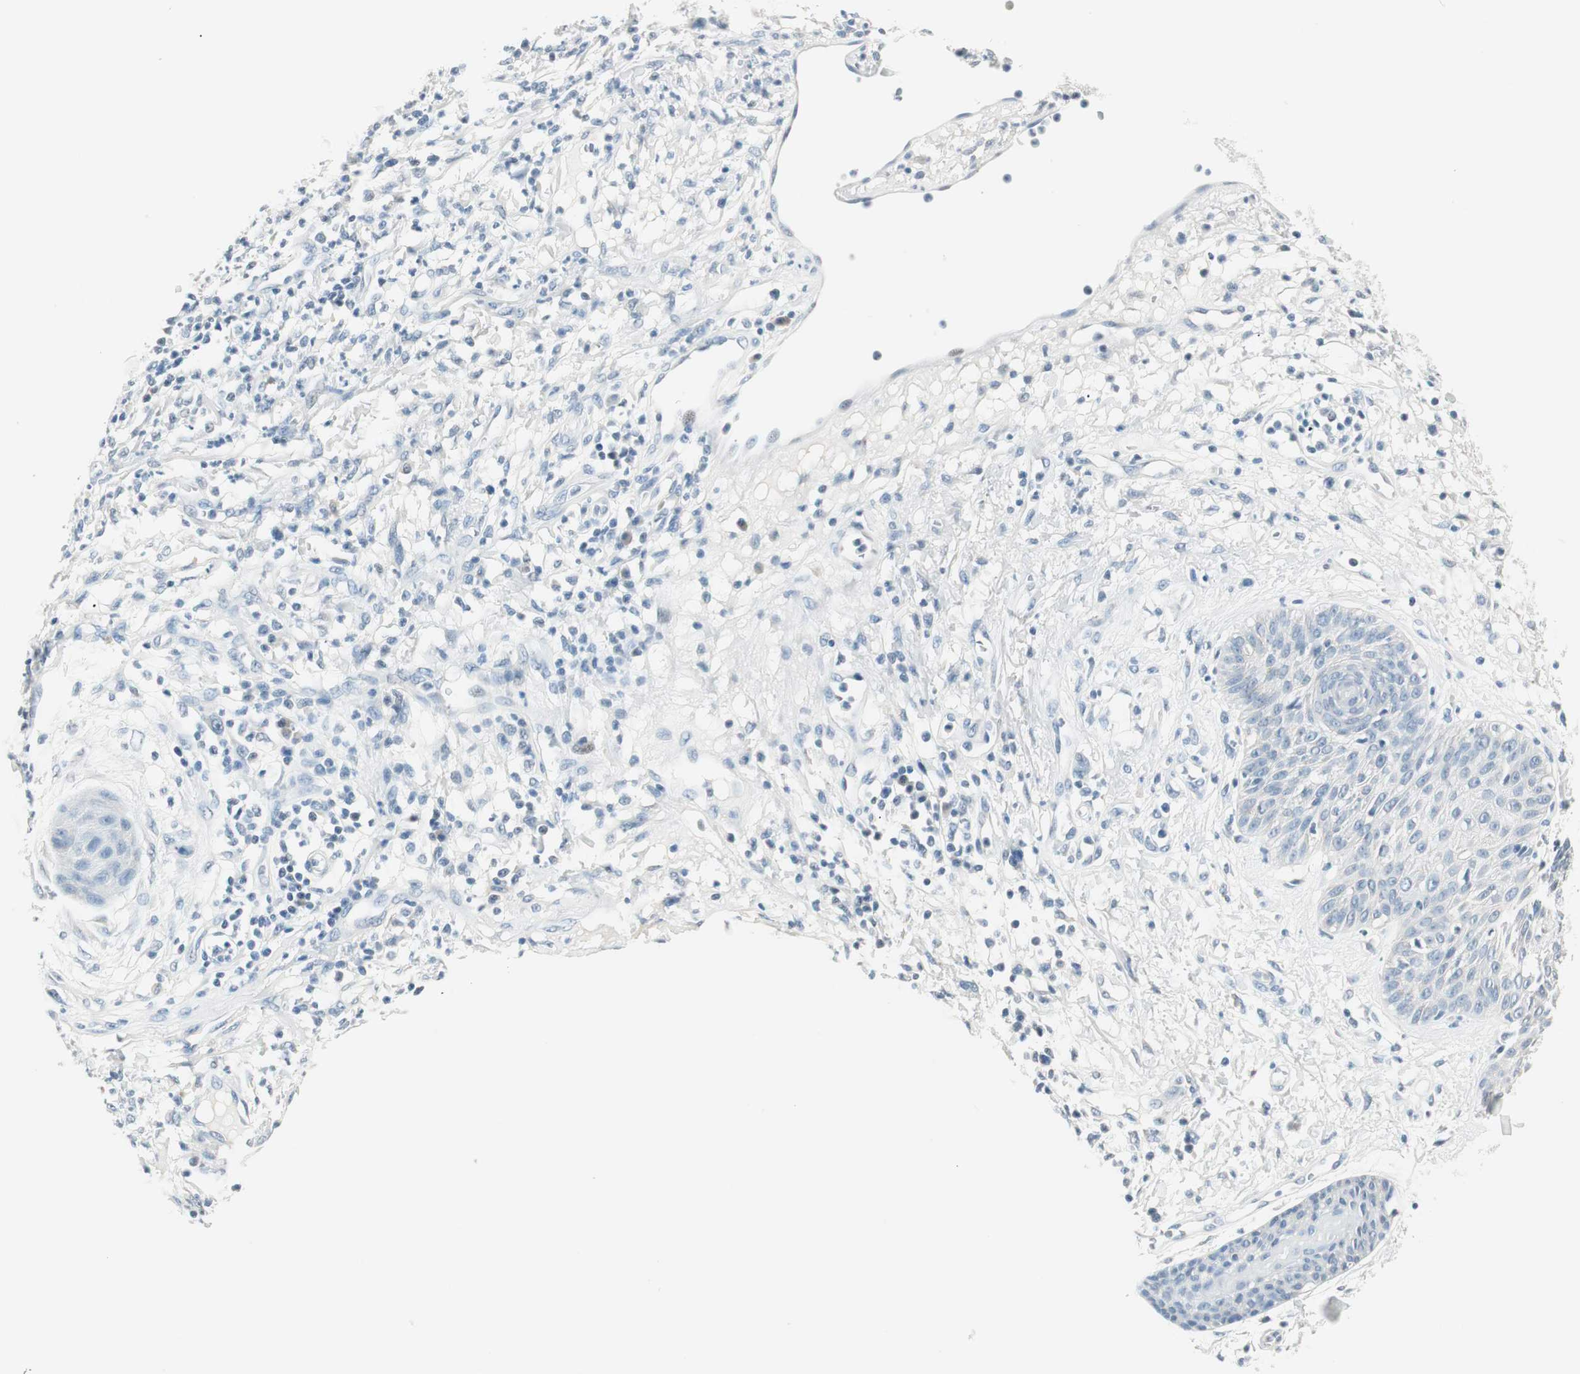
{"staining": {"intensity": "negative", "quantity": "none", "location": "none"}, "tissue": "skin cancer", "cell_type": "Tumor cells", "image_type": "cancer", "snomed": [{"axis": "morphology", "description": "Squamous cell carcinoma, NOS"}, {"axis": "topography", "description": "Skin"}], "caption": "Squamous cell carcinoma (skin) was stained to show a protein in brown. There is no significant staining in tumor cells.", "gene": "HOXB13", "patient": {"sex": "female", "age": 78}}